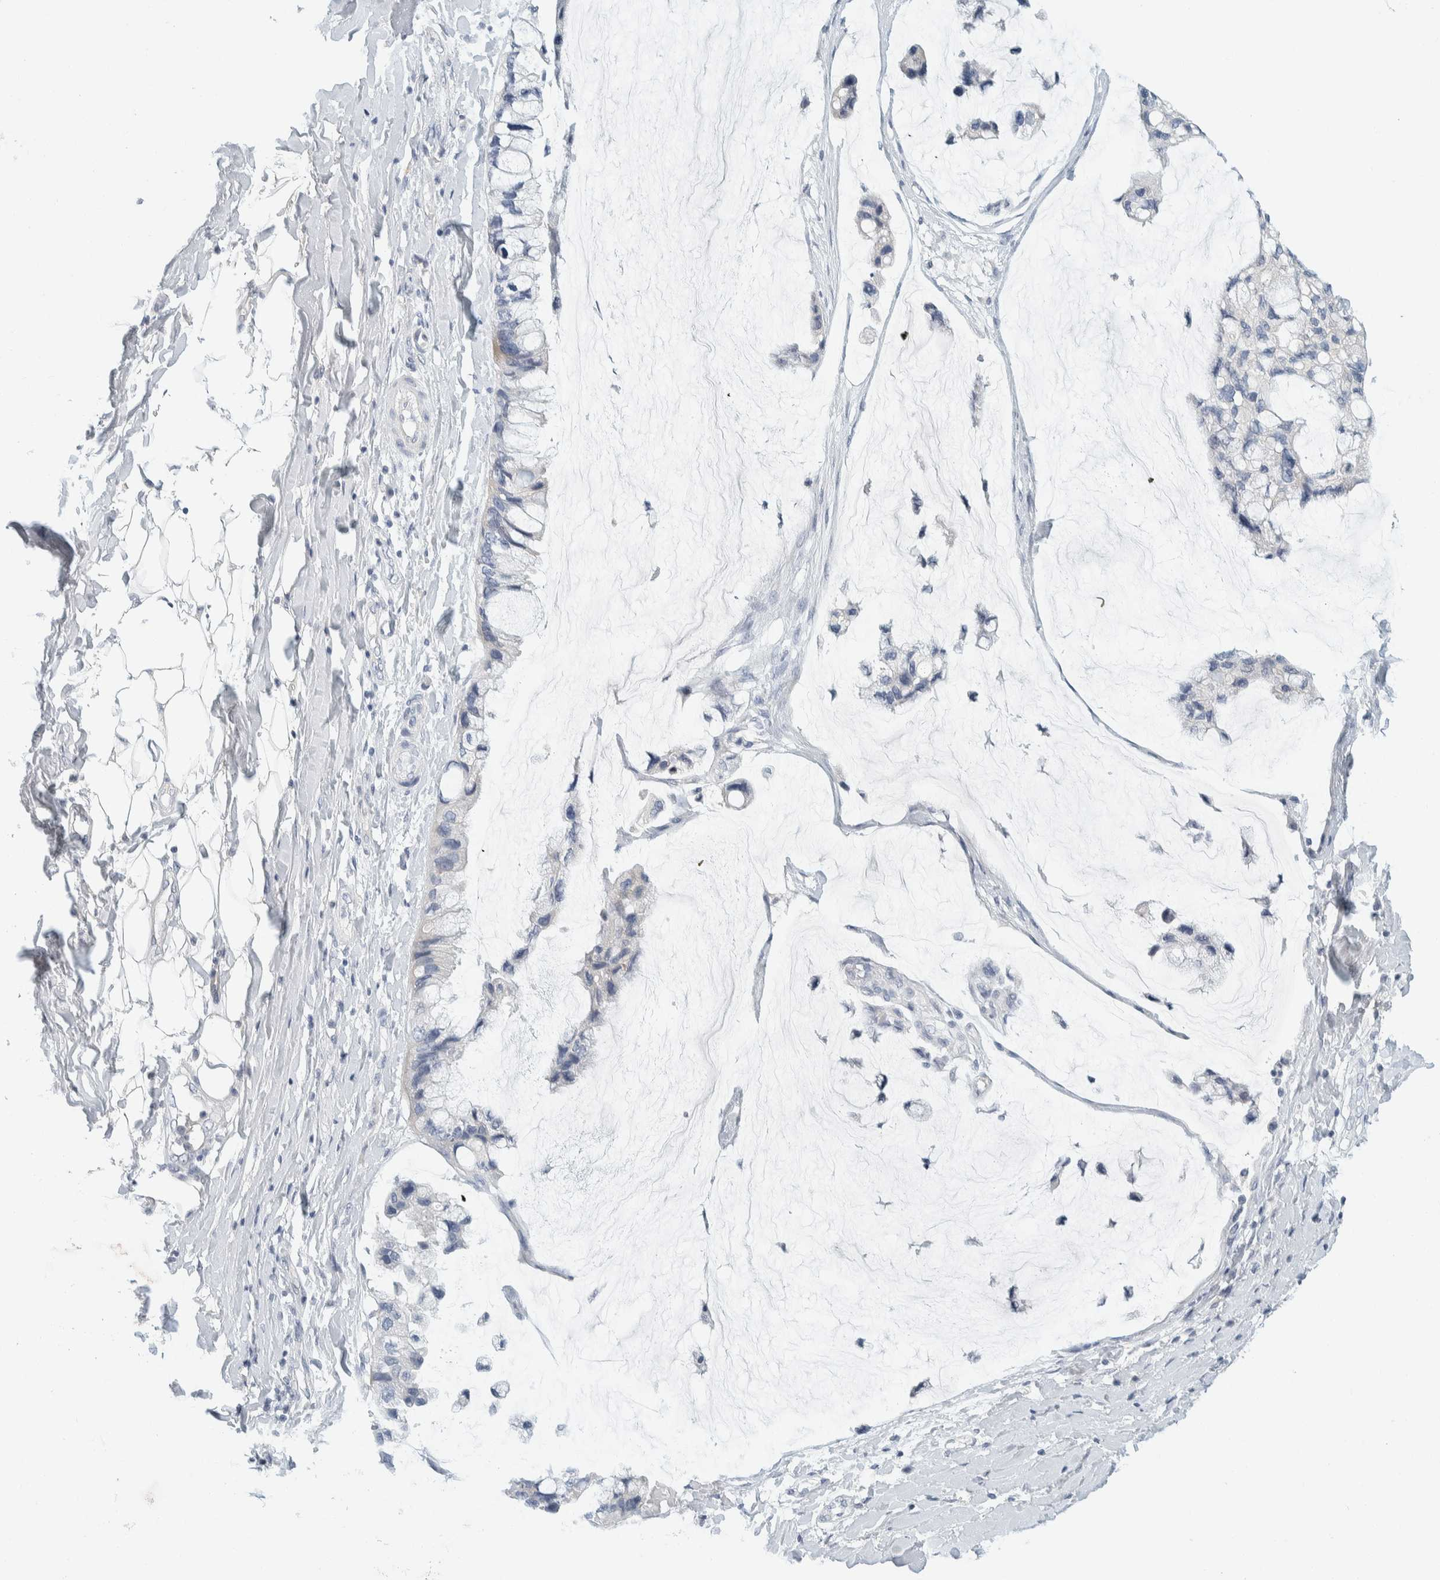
{"staining": {"intensity": "negative", "quantity": "none", "location": "none"}, "tissue": "ovarian cancer", "cell_type": "Tumor cells", "image_type": "cancer", "snomed": [{"axis": "morphology", "description": "Cystadenocarcinoma, mucinous, NOS"}, {"axis": "topography", "description": "Ovary"}], "caption": "IHC photomicrograph of mucinous cystadenocarcinoma (ovarian) stained for a protein (brown), which displays no expression in tumor cells.", "gene": "ALOX12B", "patient": {"sex": "female", "age": 39}}